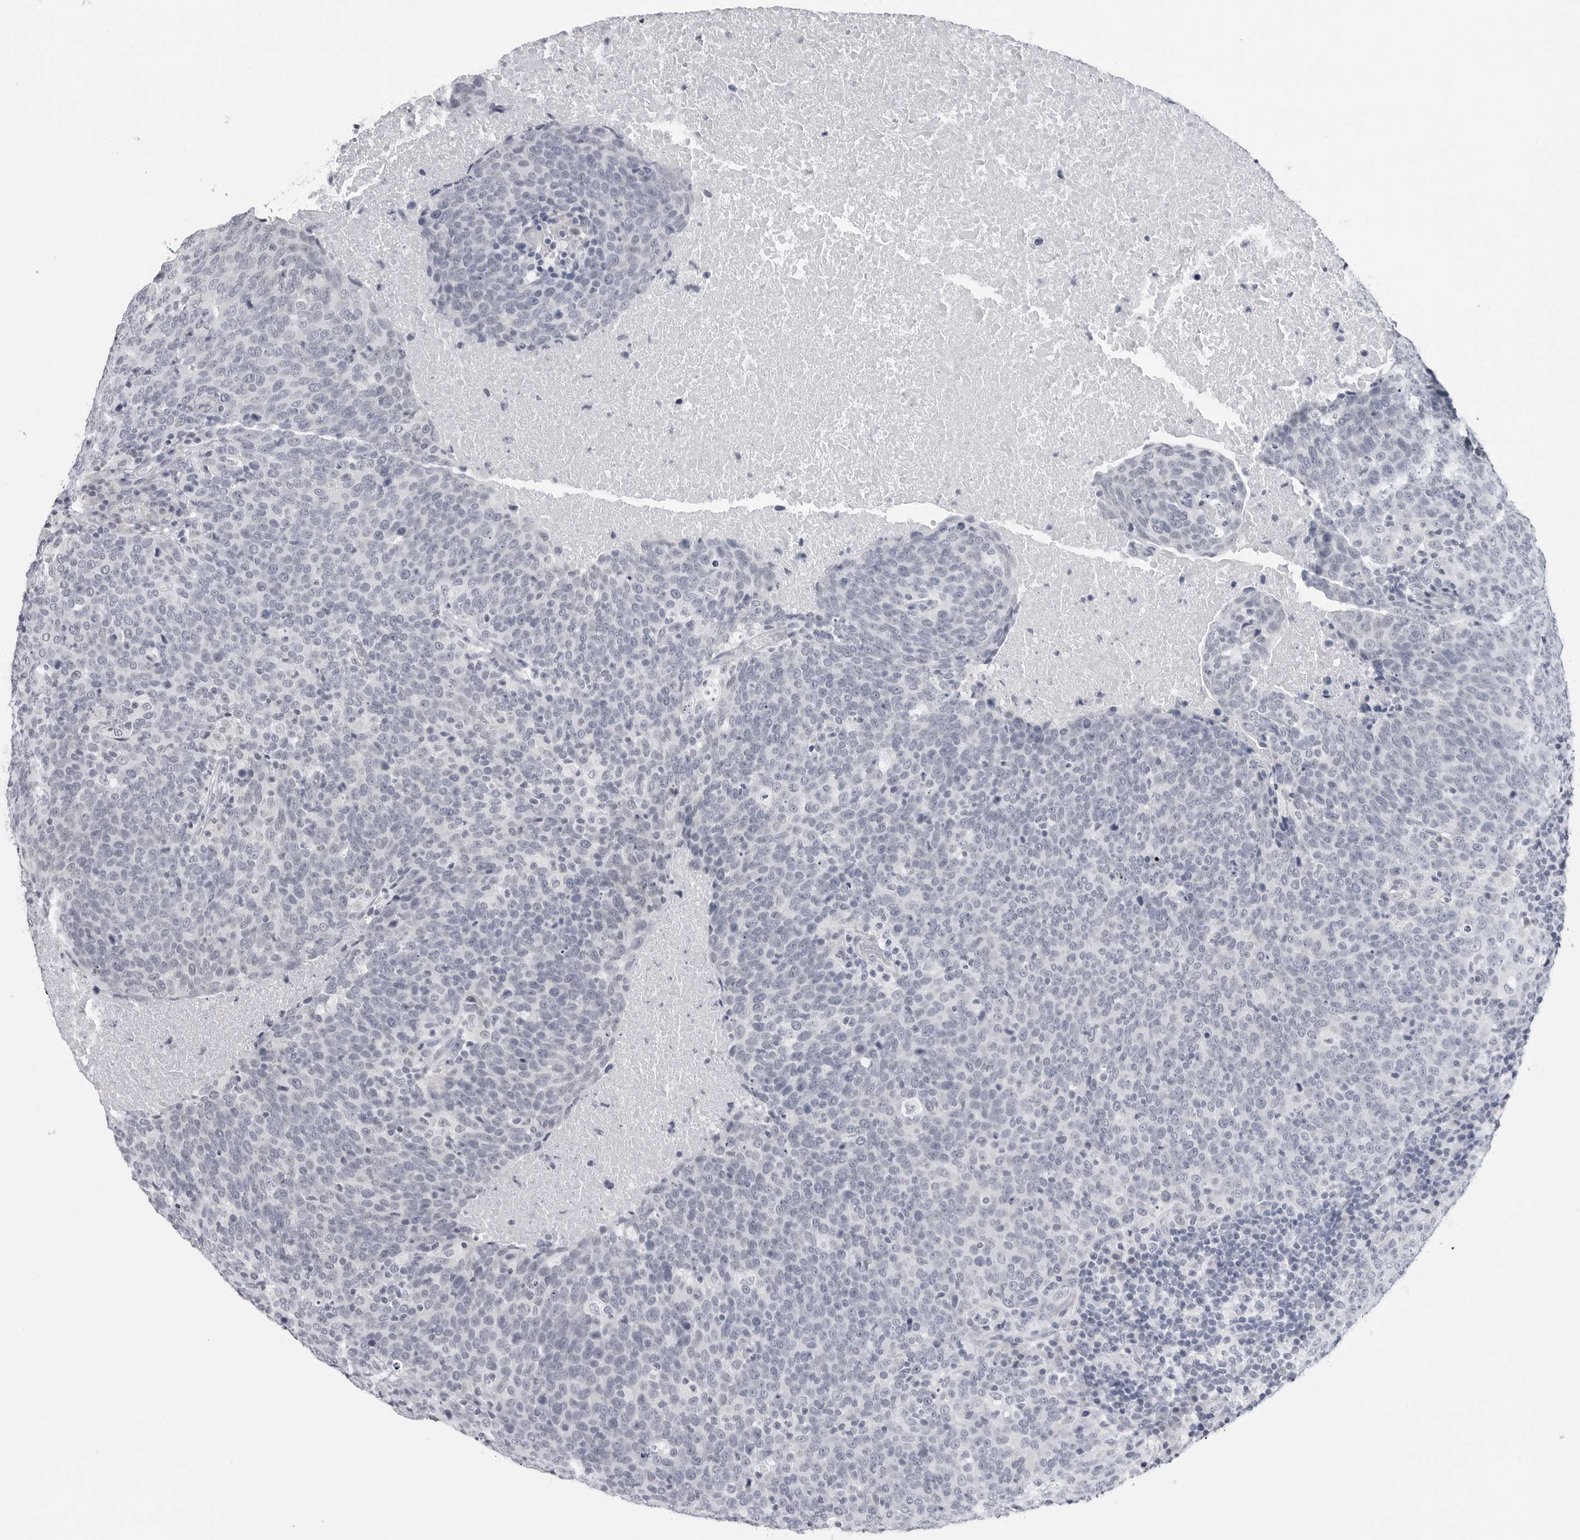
{"staining": {"intensity": "negative", "quantity": "none", "location": "none"}, "tissue": "head and neck cancer", "cell_type": "Tumor cells", "image_type": "cancer", "snomed": [{"axis": "morphology", "description": "Squamous cell carcinoma, NOS"}, {"axis": "morphology", "description": "Squamous cell carcinoma, metastatic, NOS"}, {"axis": "topography", "description": "Lymph node"}, {"axis": "topography", "description": "Head-Neck"}], "caption": "There is no significant expression in tumor cells of head and neck squamous cell carcinoma. (Brightfield microscopy of DAB (3,3'-diaminobenzidine) immunohistochemistry at high magnification).", "gene": "PGA3", "patient": {"sex": "male", "age": 62}}